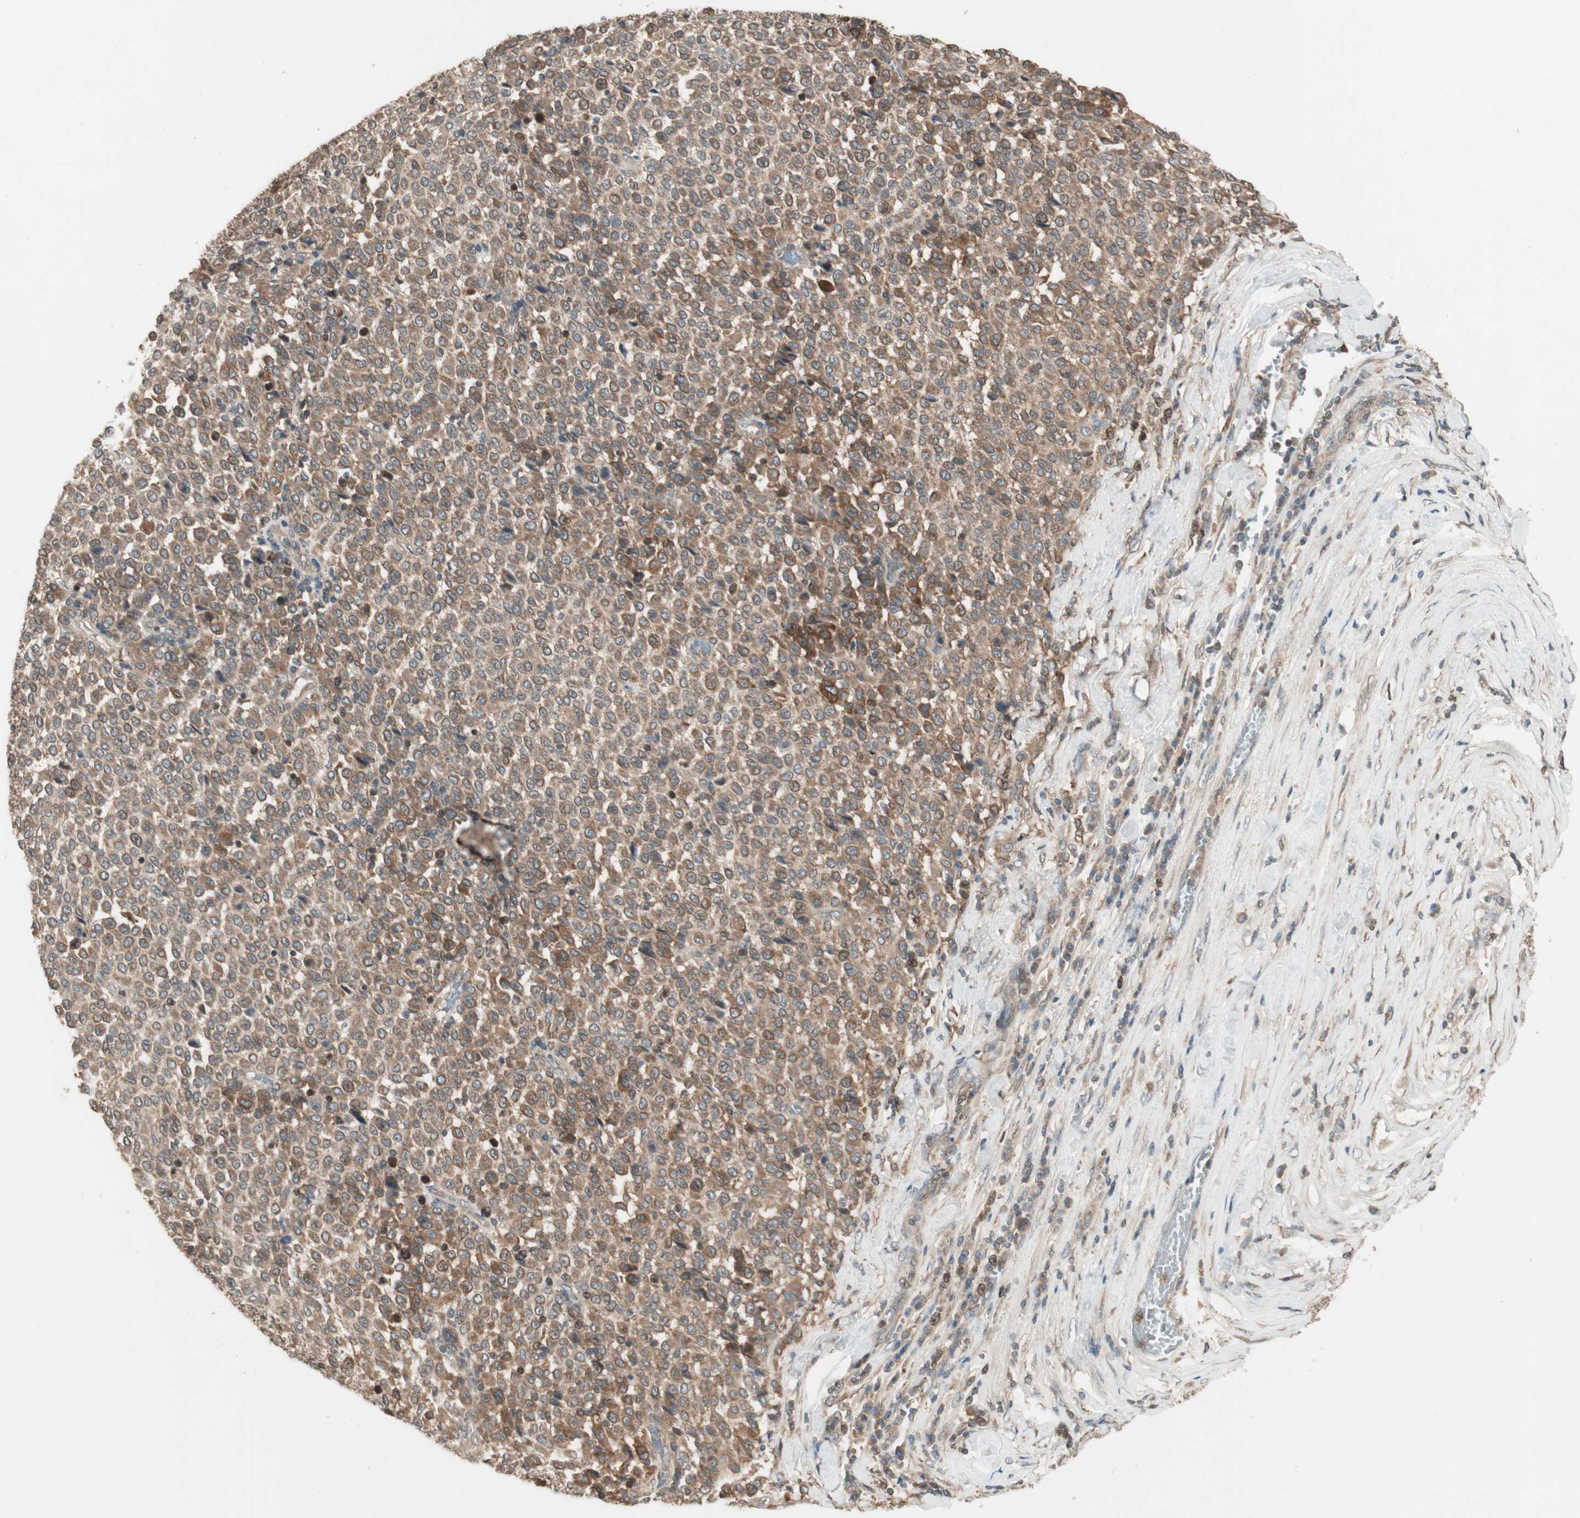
{"staining": {"intensity": "moderate", "quantity": ">75%", "location": "cytoplasmic/membranous"}, "tissue": "melanoma", "cell_type": "Tumor cells", "image_type": "cancer", "snomed": [{"axis": "morphology", "description": "Malignant melanoma, Metastatic site"}, {"axis": "topography", "description": "Pancreas"}], "caption": "Approximately >75% of tumor cells in human malignant melanoma (metastatic site) reveal moderate cytoplasmic/membranous protein staining as visualized by brown immunohistochemical staining.", "gene": "ATP6AP2", "patient": {"sex": "female", "age": 30}}